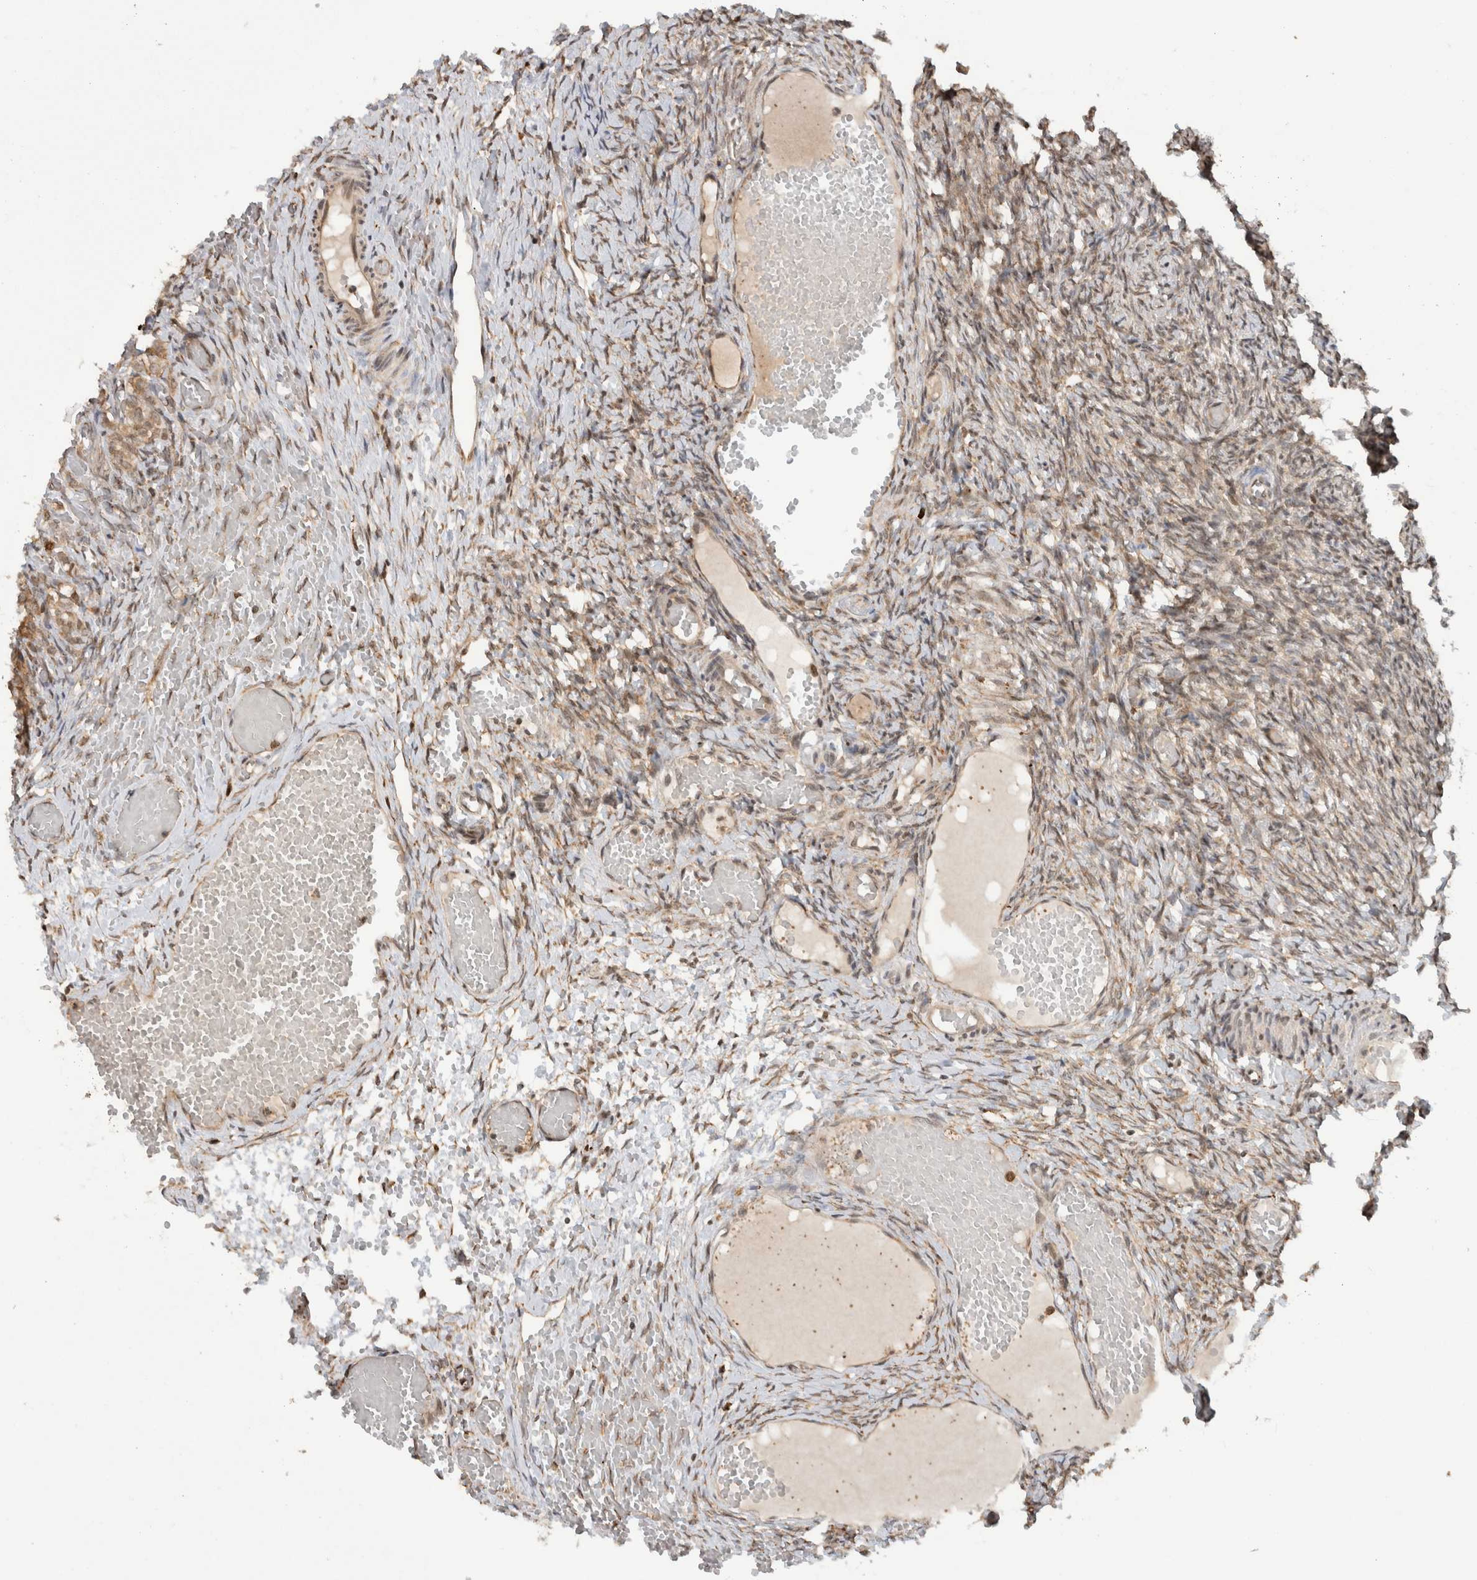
{"staining": {"intensity": "weak", "quantity": ">75%", "location": "cytoplasmic/membranous"}, "tissue": "ovary", "cell_type": "Ovarian stroma cells", "image_type": "normal", "snomed": [{"axis": "morphology", "description": "Adenocarcinoma, NOS"}, {"axis": "topography", "description": "Endometrium"}], "caption": "A high-resolution histopathology image shows immunohistochemistry (IHC) staining of normal ovary, which reveals weak cytoplasmic/membranous positivity in about >75% of ovarian stroma cells.", "gene": "MS4A7", "patient": {"sex": "female", "age": 32}}